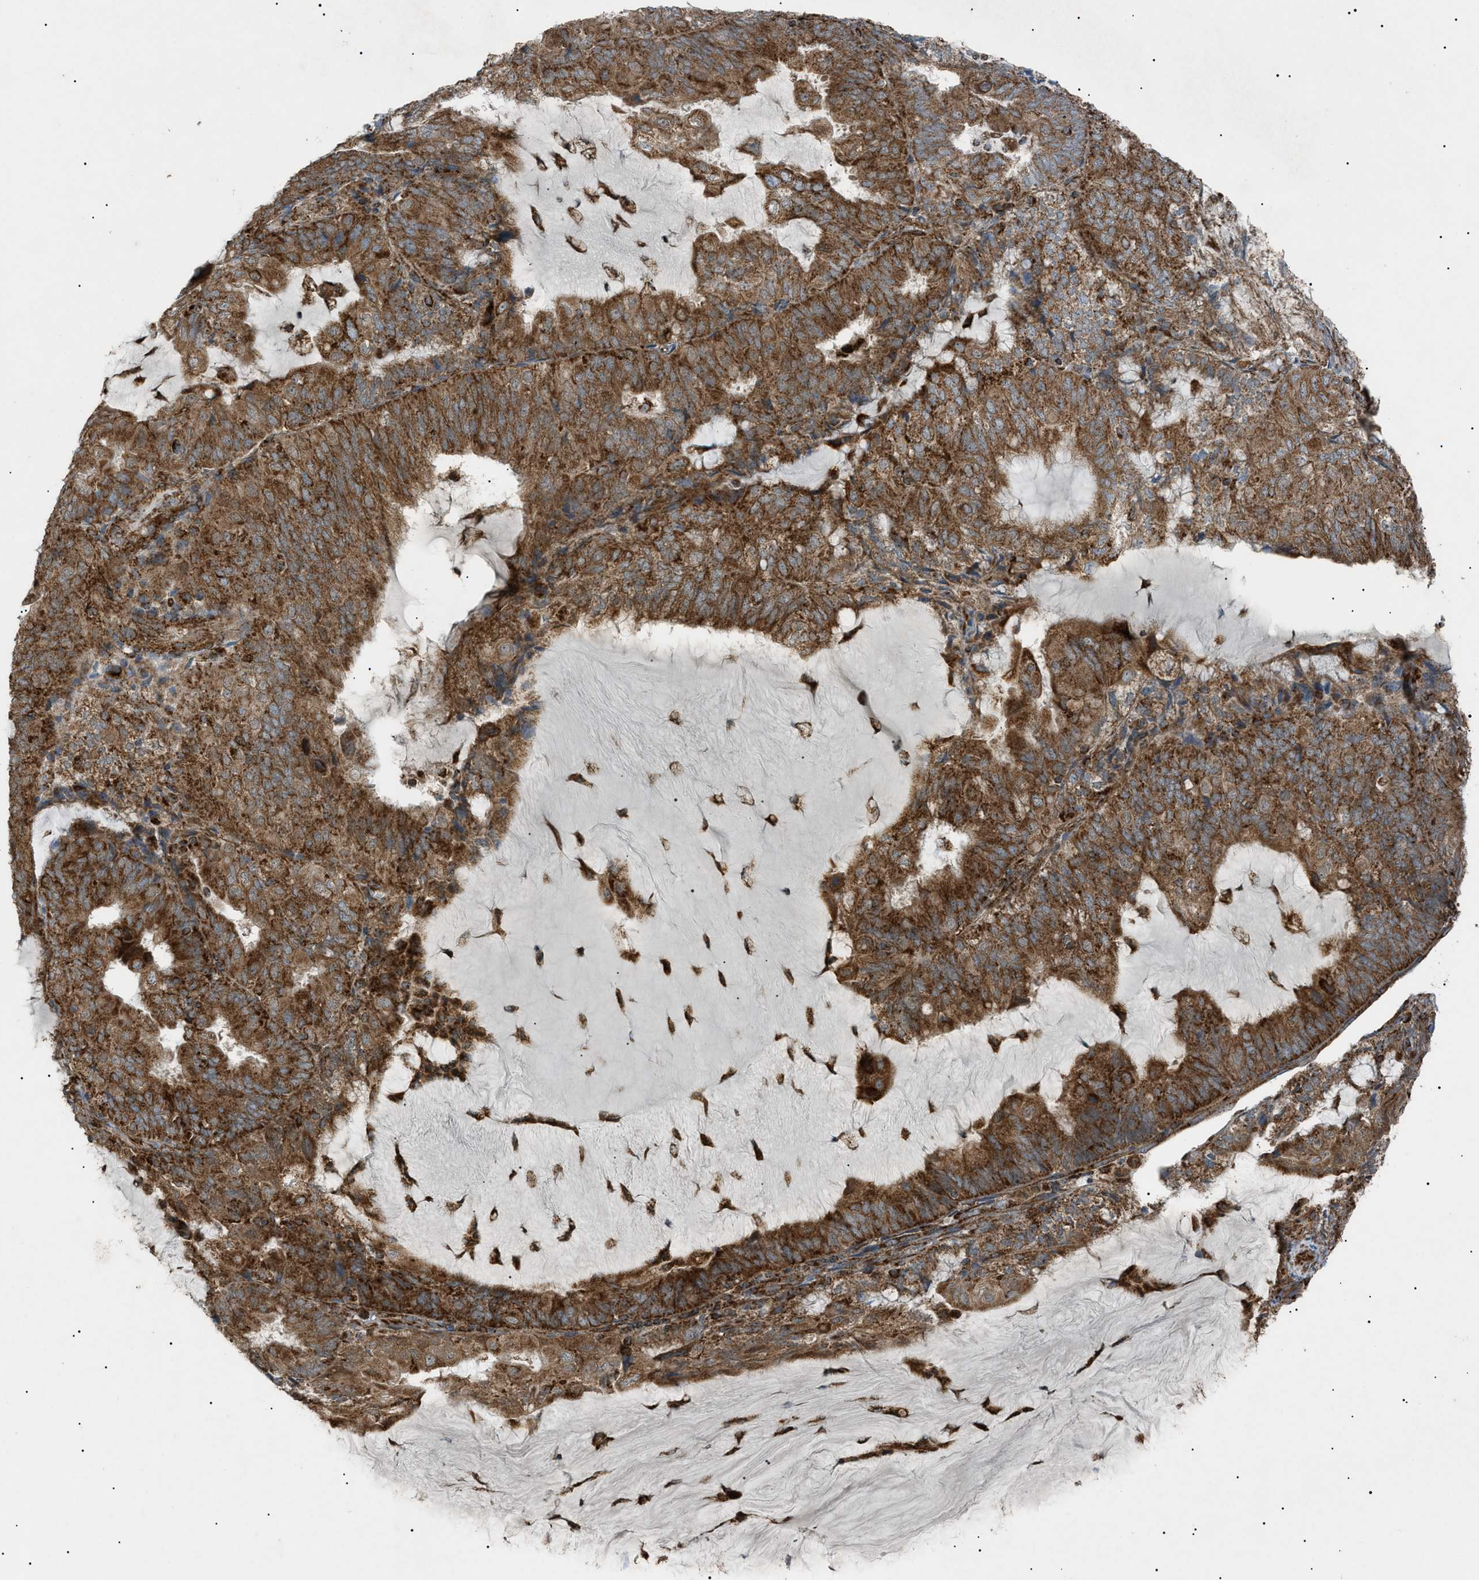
{"staining": {"intensity": "strong", "quantity": ">75%", "location": "cytoplasmic/membranous"}, "tissue": "endometrial cancer", "cell_type": "Tumor cells", "image_type": "cancer", "snomed": [{"axis": "morphology", "description": "Adenocarcinoma, NOS"}, {"axis": "topography", "description": "Endometrium"}], "caption": "IHC micrograph of adenocarcinoma (endometrial) stained for a protein (brown), which shows high levels of strong cytoplasmic/membranous positivity in about >75% of tumor cells.", "gene": "C1GALT1C1", "patient": {"sex": "female", "age": 81}}